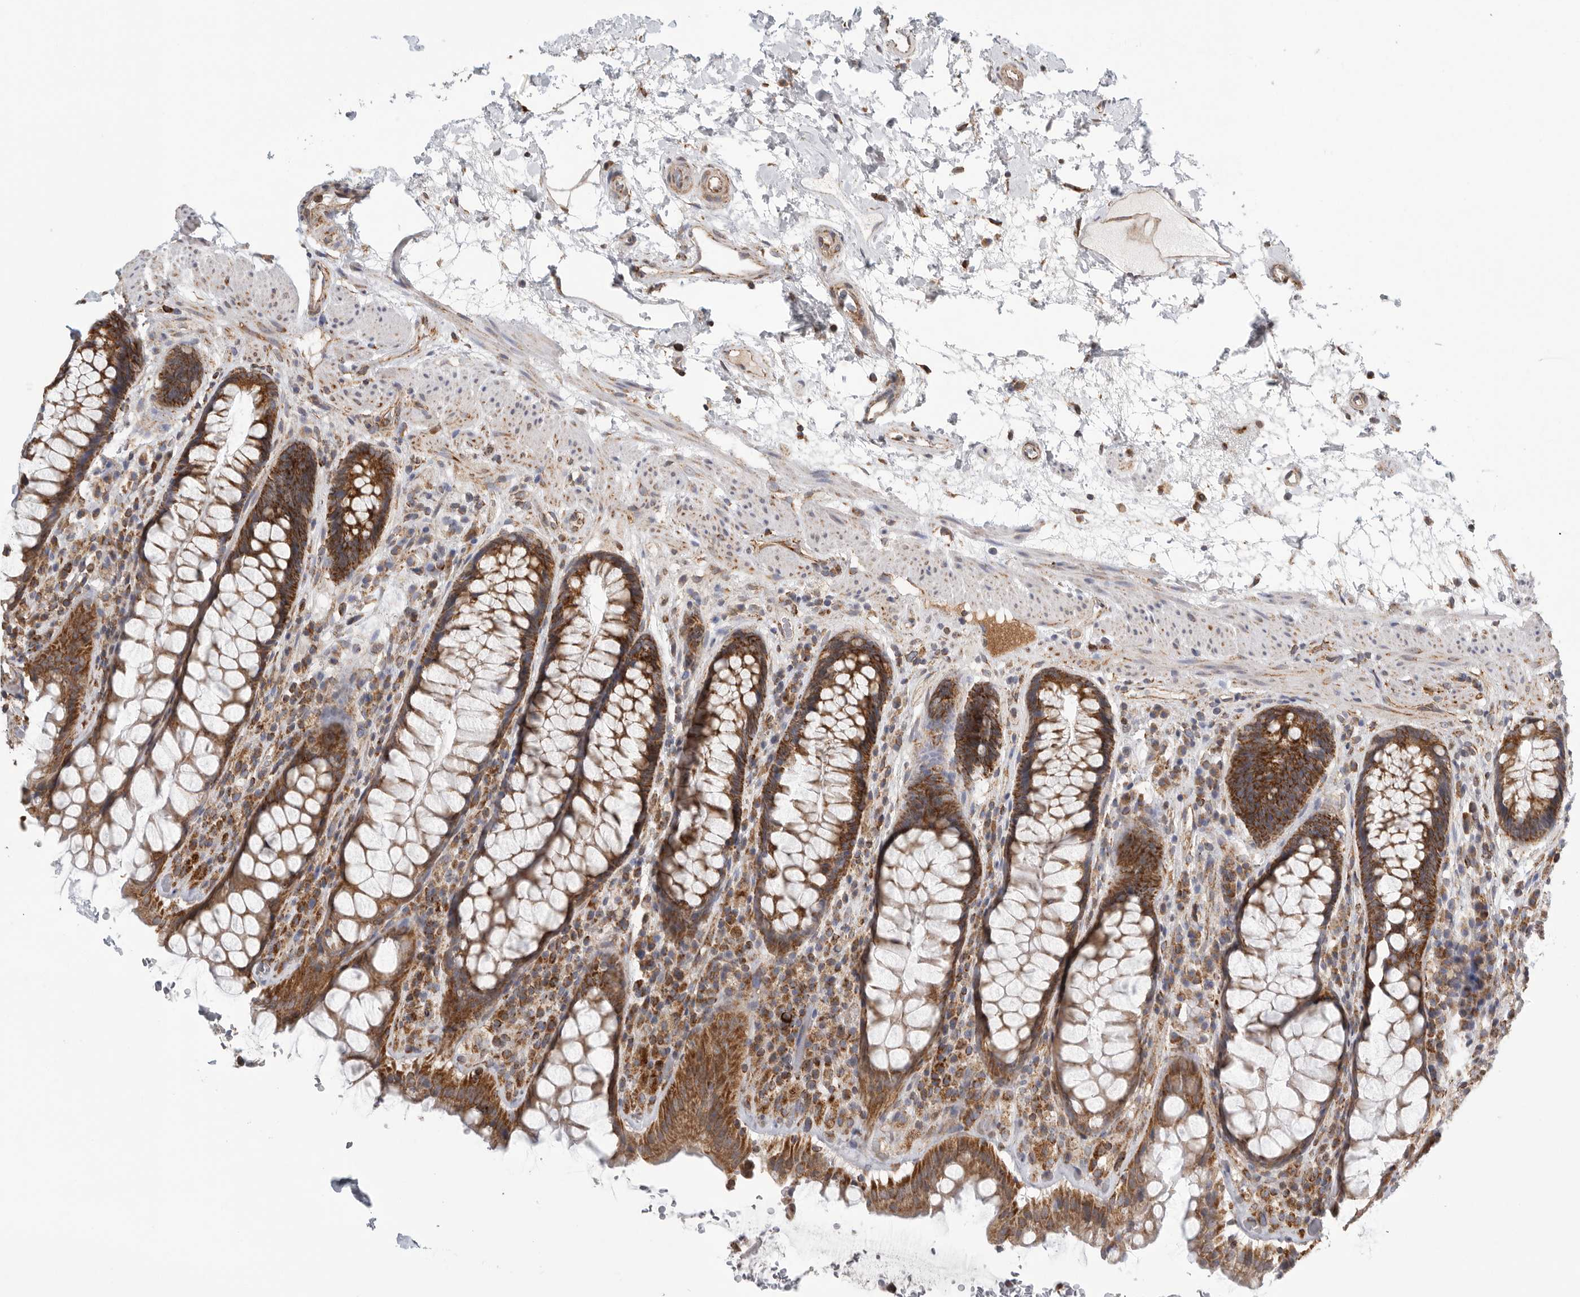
{"staining": {"intensity": "strong", "quantity": ">75%", "location": "cytoplasmic/membranous"}, "tissue": "rectum", "cell_type": "Glandular cells", "image_type": "normal", "snomed": [{"axis": "morphology", "description": "Normal tissue, NOS"}, {"axis": "topography", "description": "Rectum"}], "caption": "A high-resolution photomicrograph shows immunohistochemistry staining of normal rectum, which demonstrates strong cytoplasmic/membranous staining in about >75% of glandular cells. (Stains: DAB in brown, nuclei in blue, Microscopy: brightfield microscopy at high magnification).", "gene": "FKBP8", "patient": {"sex": "male", "age": 64}}